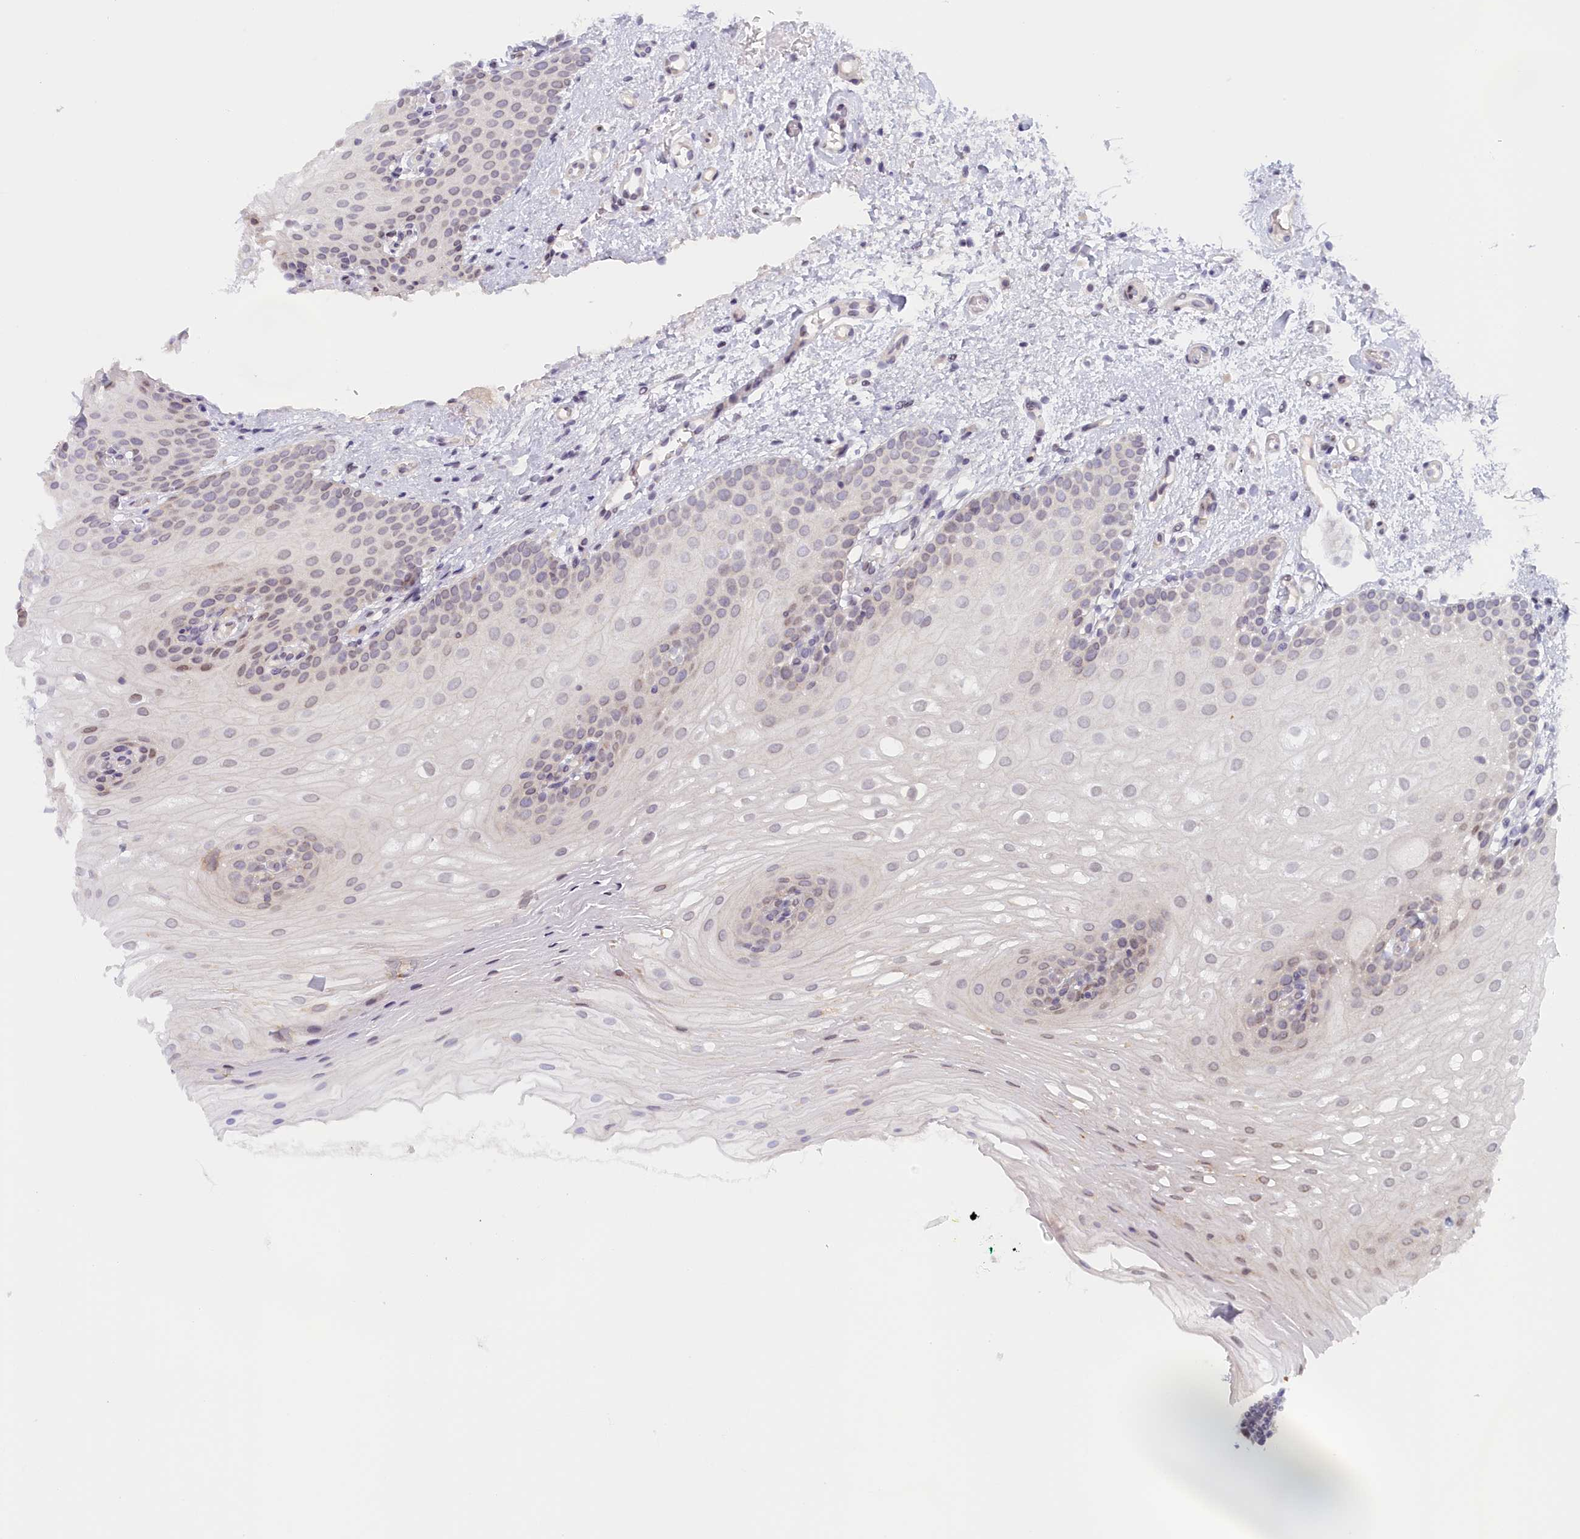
{"staining": {"intensity": "moderate", "quantity": "<25%", "location": "nuclear"}, "tissue": "oral mucosa", "cell_type": "Squamous epithelial cells", "image_type": "normal", "snomed": [{"axis": "morphology", "description": "Normal tissue, NOS"}, {"axis": "topography", "description": "Oral tissue"}], "caption": "Immunohistochemistry histopathology image of benign oral mucosa: human oral mucosa stained using IHC shows low levels of moderate protein expression localized specifically in the nuclear of squamous epithelial cells, appearing as a nuclear brown color.", "gene": "SEC31B", "patient": {"sex": "female", "age": 54}}